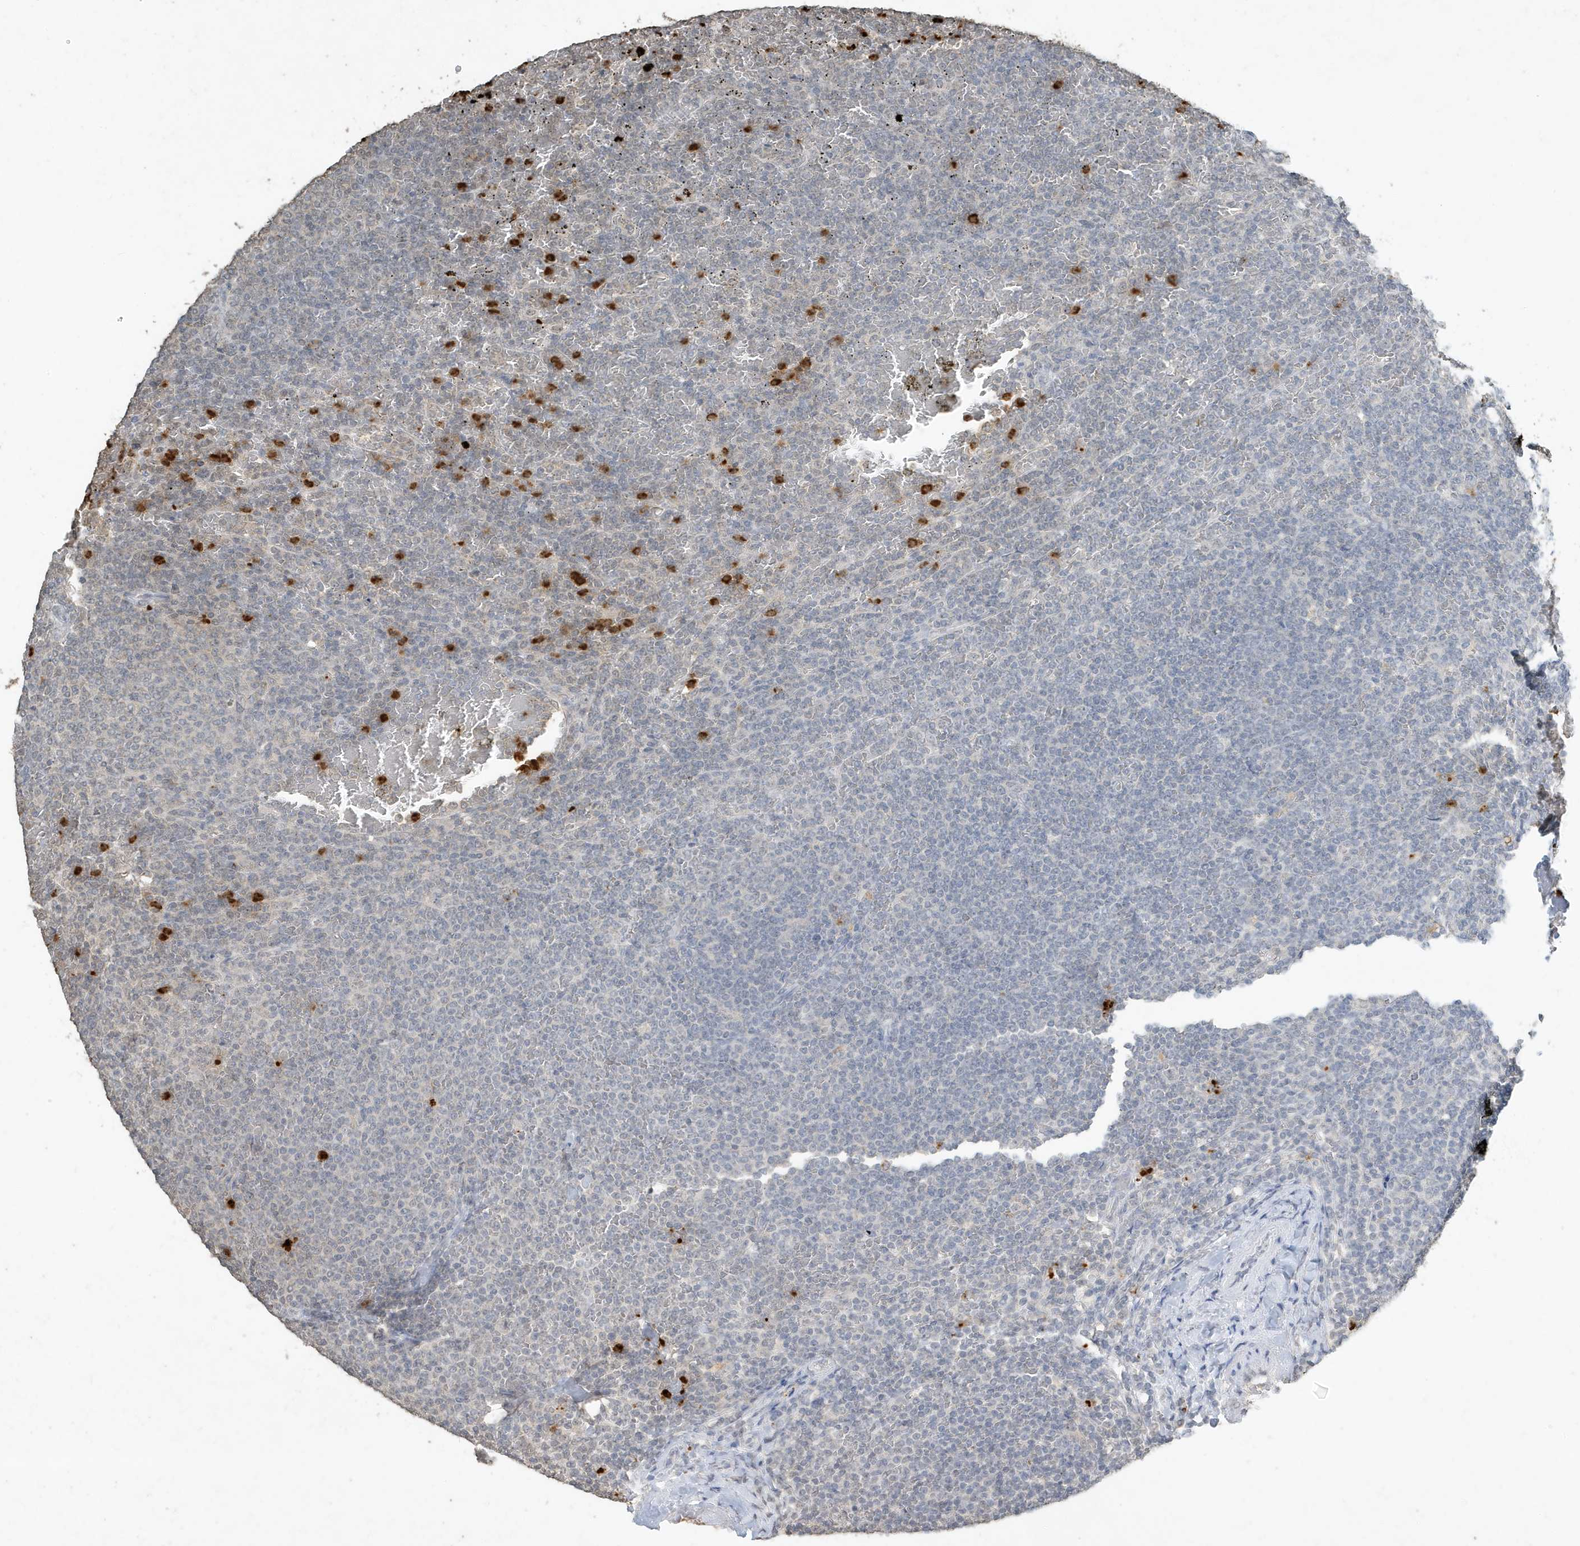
{"staining": {"intensity": "negative", "quantity": "none", "location": "none"}, "tissue": "lymphoma", "cell_type": "Tumor cells", "image_type": "cancer", "snomed": [{"axis": "morphology", "description": "Malignant lymphoma, non-Hodgkin's type, Low grade"}, {"axis": "topography", "description": "Spleen"}], "caption": "The photomicrograph reveals no staining of tumor cells in lymphoma.", "gene": "DEFA1", "patient": {"sex": "female", "age": 77}}